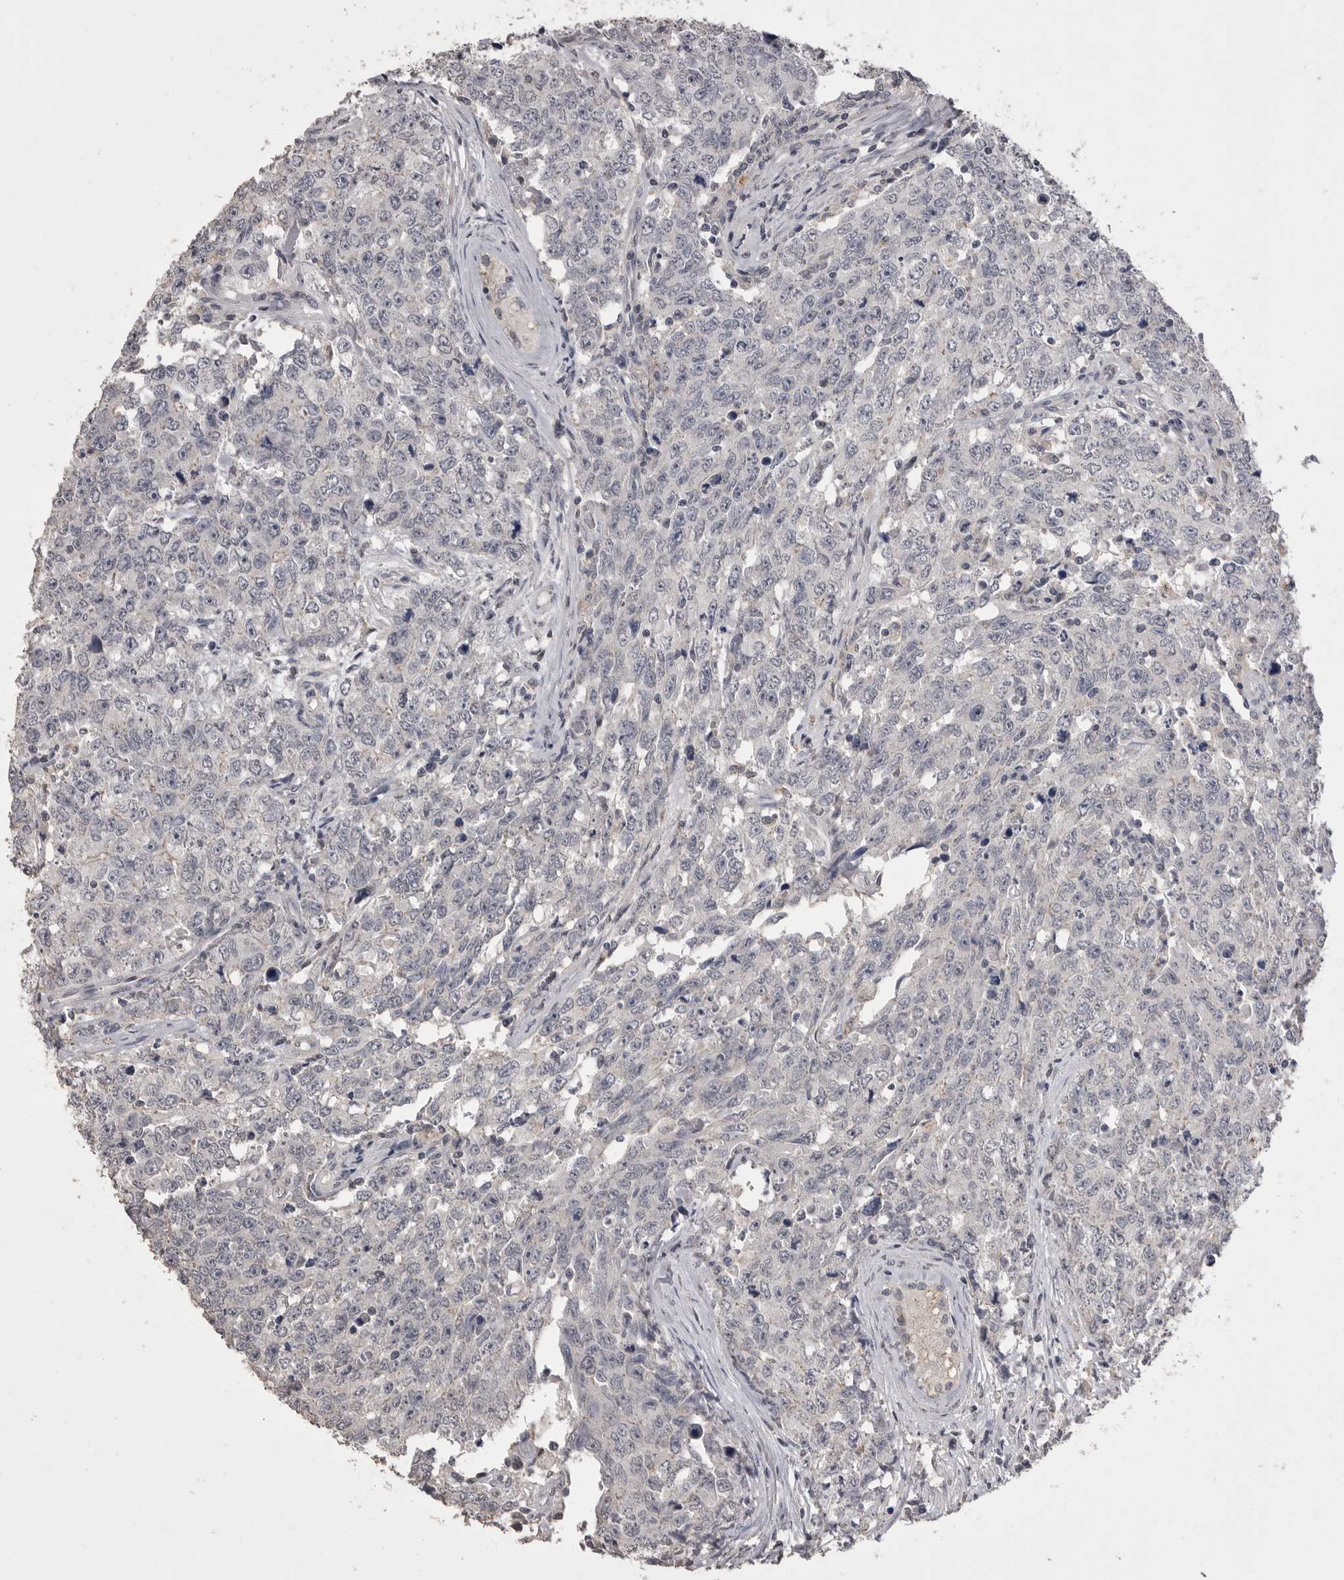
{"staining": {"intensity": "negative", "quantity": "none", "location": "none"}, "tissue": "testis cancer", "cell_type": "Tumor cells", "image_type": "cancer", "snomed": [{"axis": "morphology", "description": "Carcinoma, Embryonal, NOS"}, {"axis": "topography", "description": "Testis"}], "caption": "This is a histopathology image of immunohistochemistry (IHC) staining of testis embryonal carcinoma, which shows no expression in tumor cells. The staining is performed using DAB (3,3'-diaminobenzidine) brown chromogen with nuclei counter-stained in using hematoxylin.", "gene": "MMP7", "patient": {"sex": "male", "age": 28}}